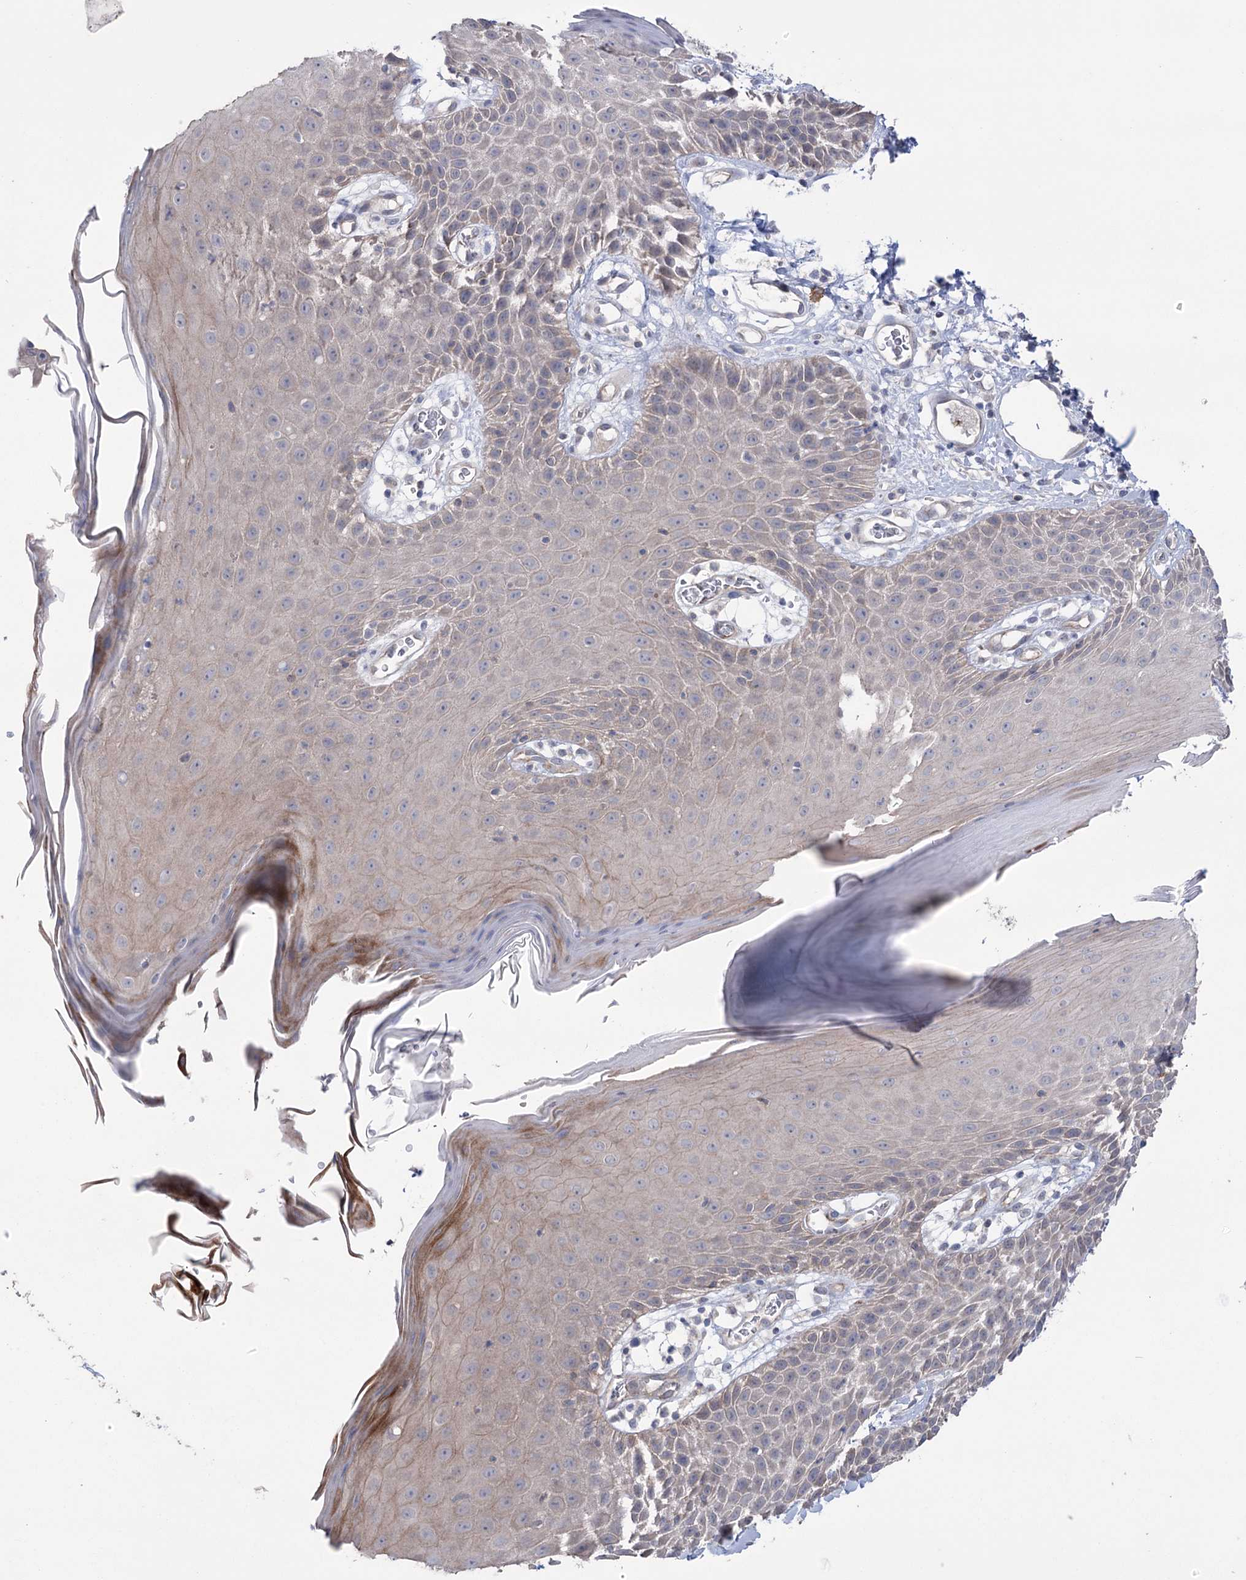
{"staining": {"intensity": "moderate", "quantity": "25%-75%", "location": "cytoplasmic/membranous"}, "tissue": "skin", "cell_type": "Epidermal cells", "image_type": "normal", "snomed": [{"axis": "morphology", "description": "Normal tissue, NOS"}, {"axis": "topography", "description": "Vulva"}], "caption": "Immunohistochemistry (IHC) staining of normal skin, which shows medium levels of moderate cytoplasmic/membranous expression in about 25%-75% of epidermal cells indicating moderate cytoplasmic/membranous protein staining. The staining was performed using DAB (3,3'-diaminobenzidine) (brown) for protein detection and nuclei were counterstained in hematoxylin (blue).", "gene": "TRIM71", "patient": {"sex": "female", "age": 68}}